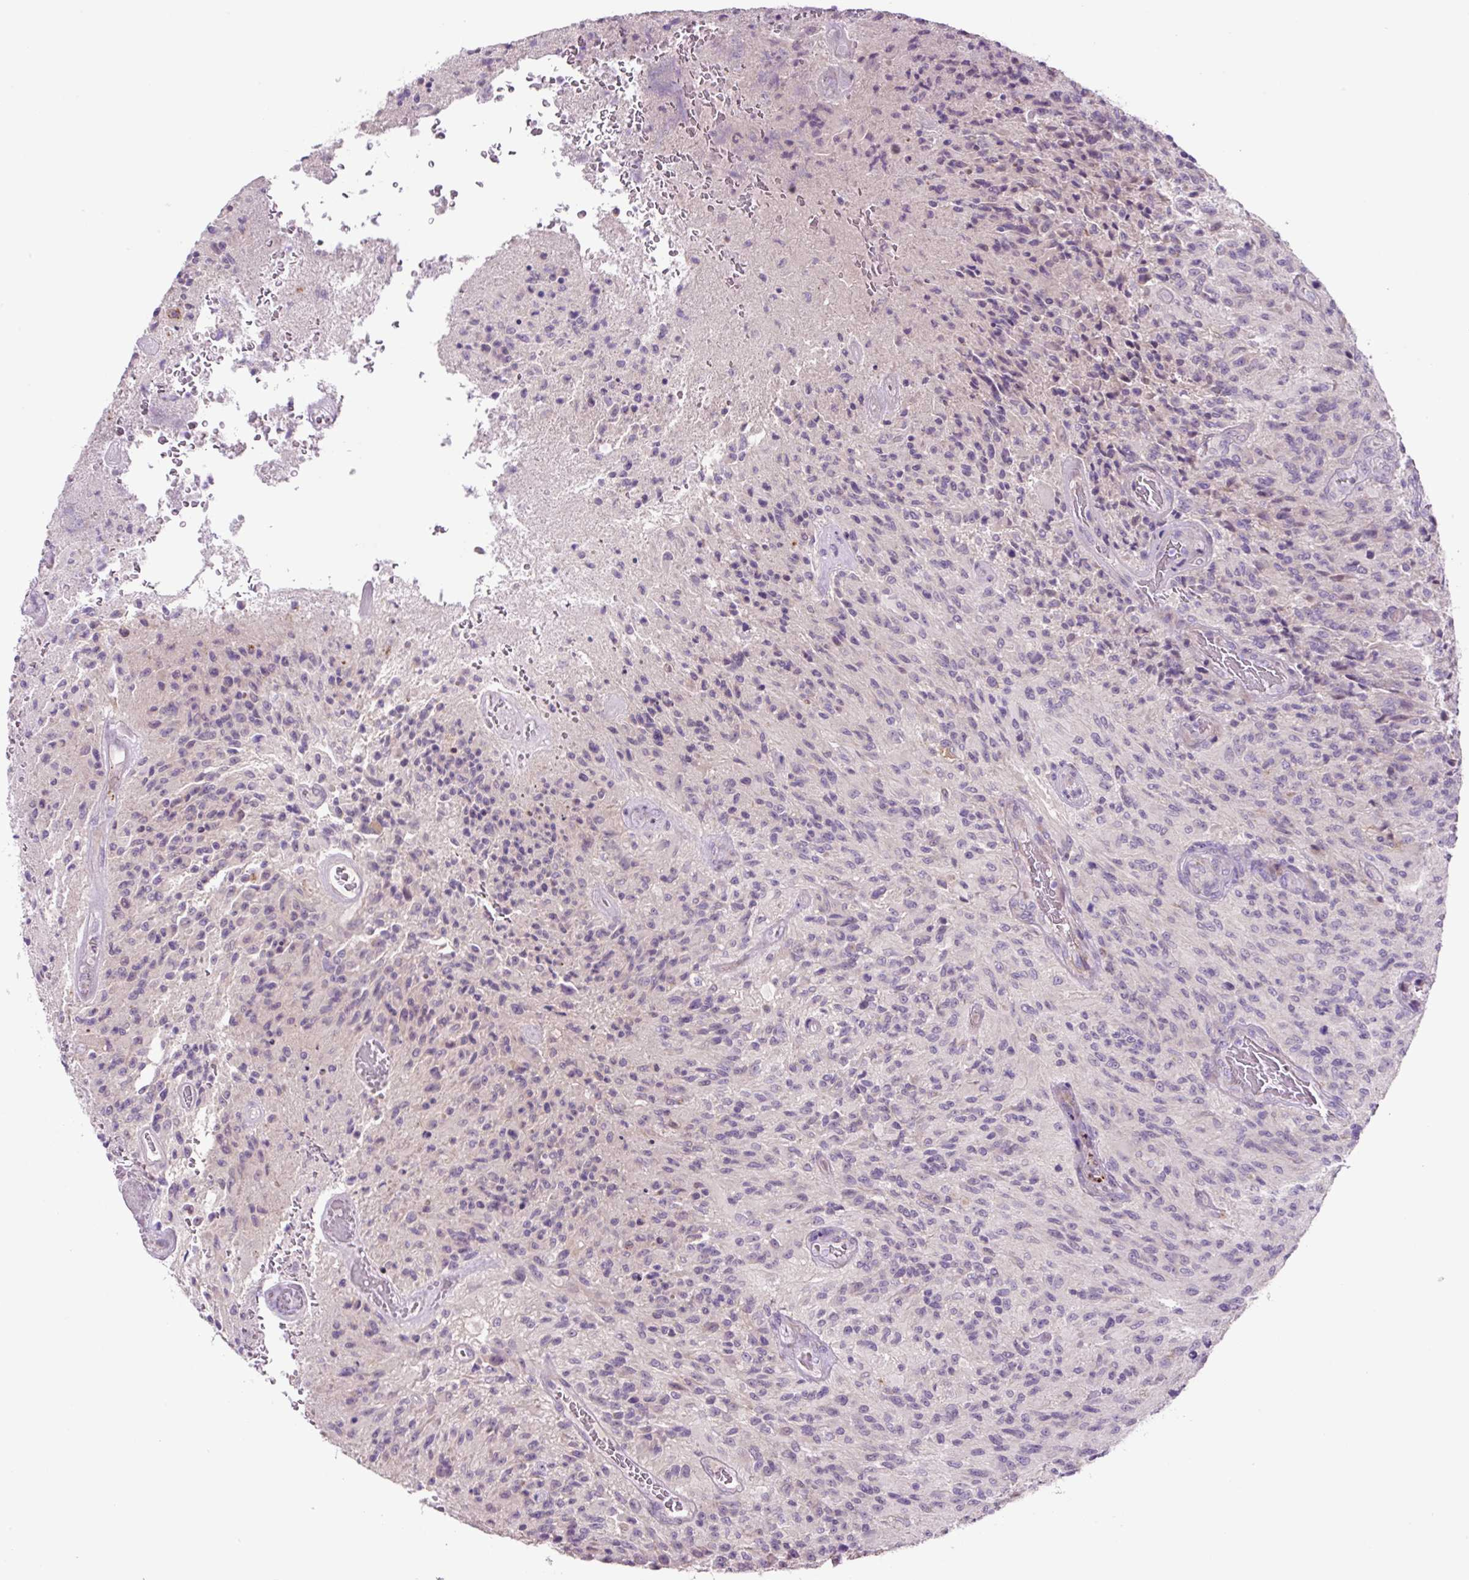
{"staining": {"intensity": "negative", "quantity": "none", "location": "none"}, "tissue": "glioma", "cell_type": "Tumor cells", "image_type": "cancer", "snomed": [{"axis": "morphology", "description": "Normal tissue, NOS"}, {"axis": "morphology", "description": "Glioma, malignant, High grade"}, {"axis": "topography", "description": "Cerebral cortex"}], "caption": "Histopathology image shows no protein positivity in tumor cells of high-grade glioma (malignant) tissue. The staining was performed using DAB (3,3'-diaminobenzidine) to visualize the protein expression in brown, while the nuclei were stained in blue with hematoxylin (Magnification: 20x).", "gene": "OGDHL", "patient": {"sex": "male", "age": 56}}